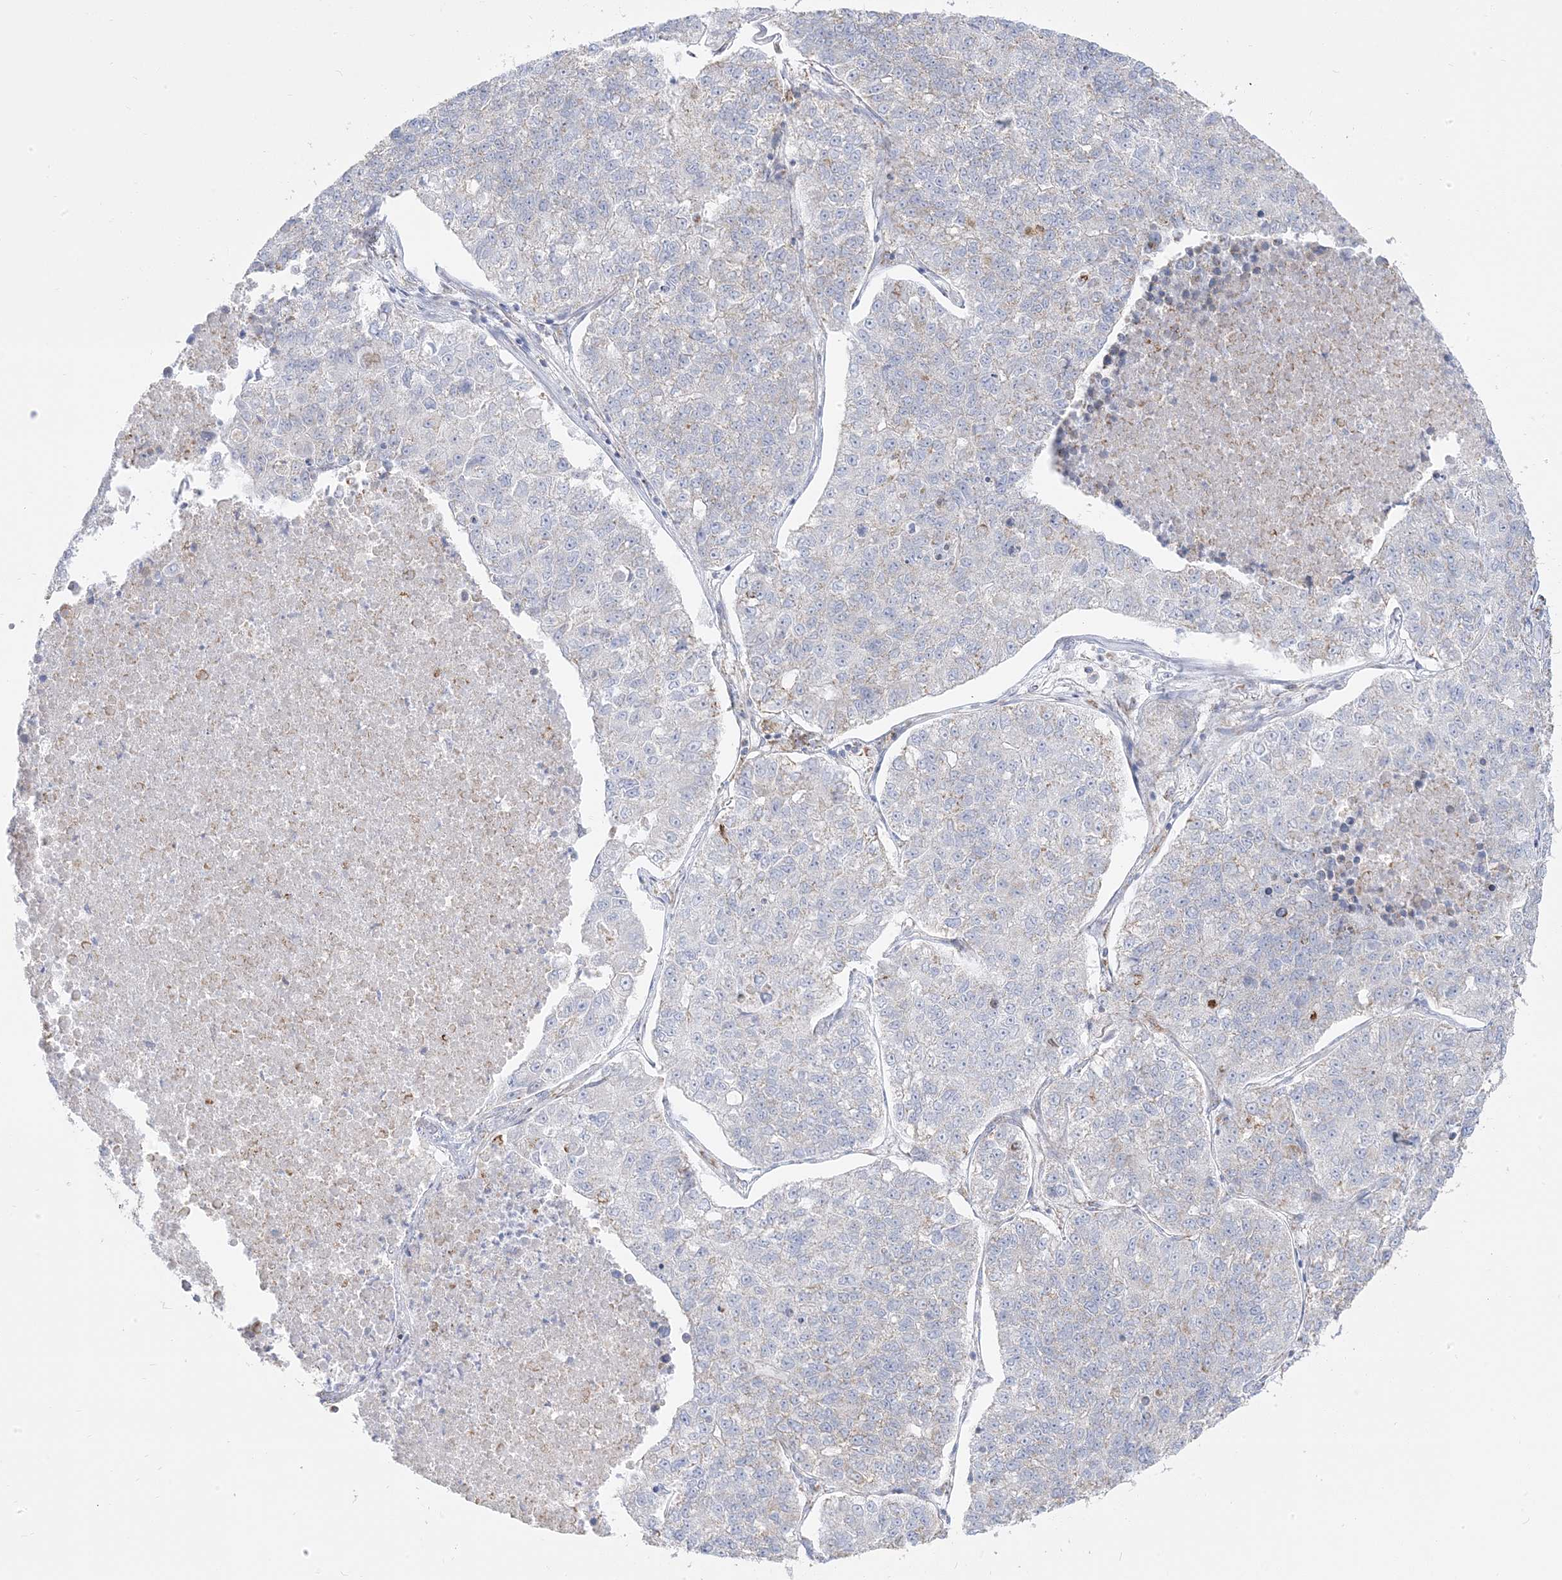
{"staining": {"intensity": "negative", "quantity": "none", "location": "none"}, "tissue": "lung cancer", "cell_type": "Tumor cells", "image_type": "cancer", "snomed": [{"axis": "morphology", "description": "Adenocarcinoma, NOS"}, {"axis": "topography", "description": "Lung"}], "caption": "Adenocarcinoma (lung) was stained to show a protein in brown. There is no significant positivity in tumor cells.", "gene": "PCCB", "patient": {"sex": "male", "age": 49}}